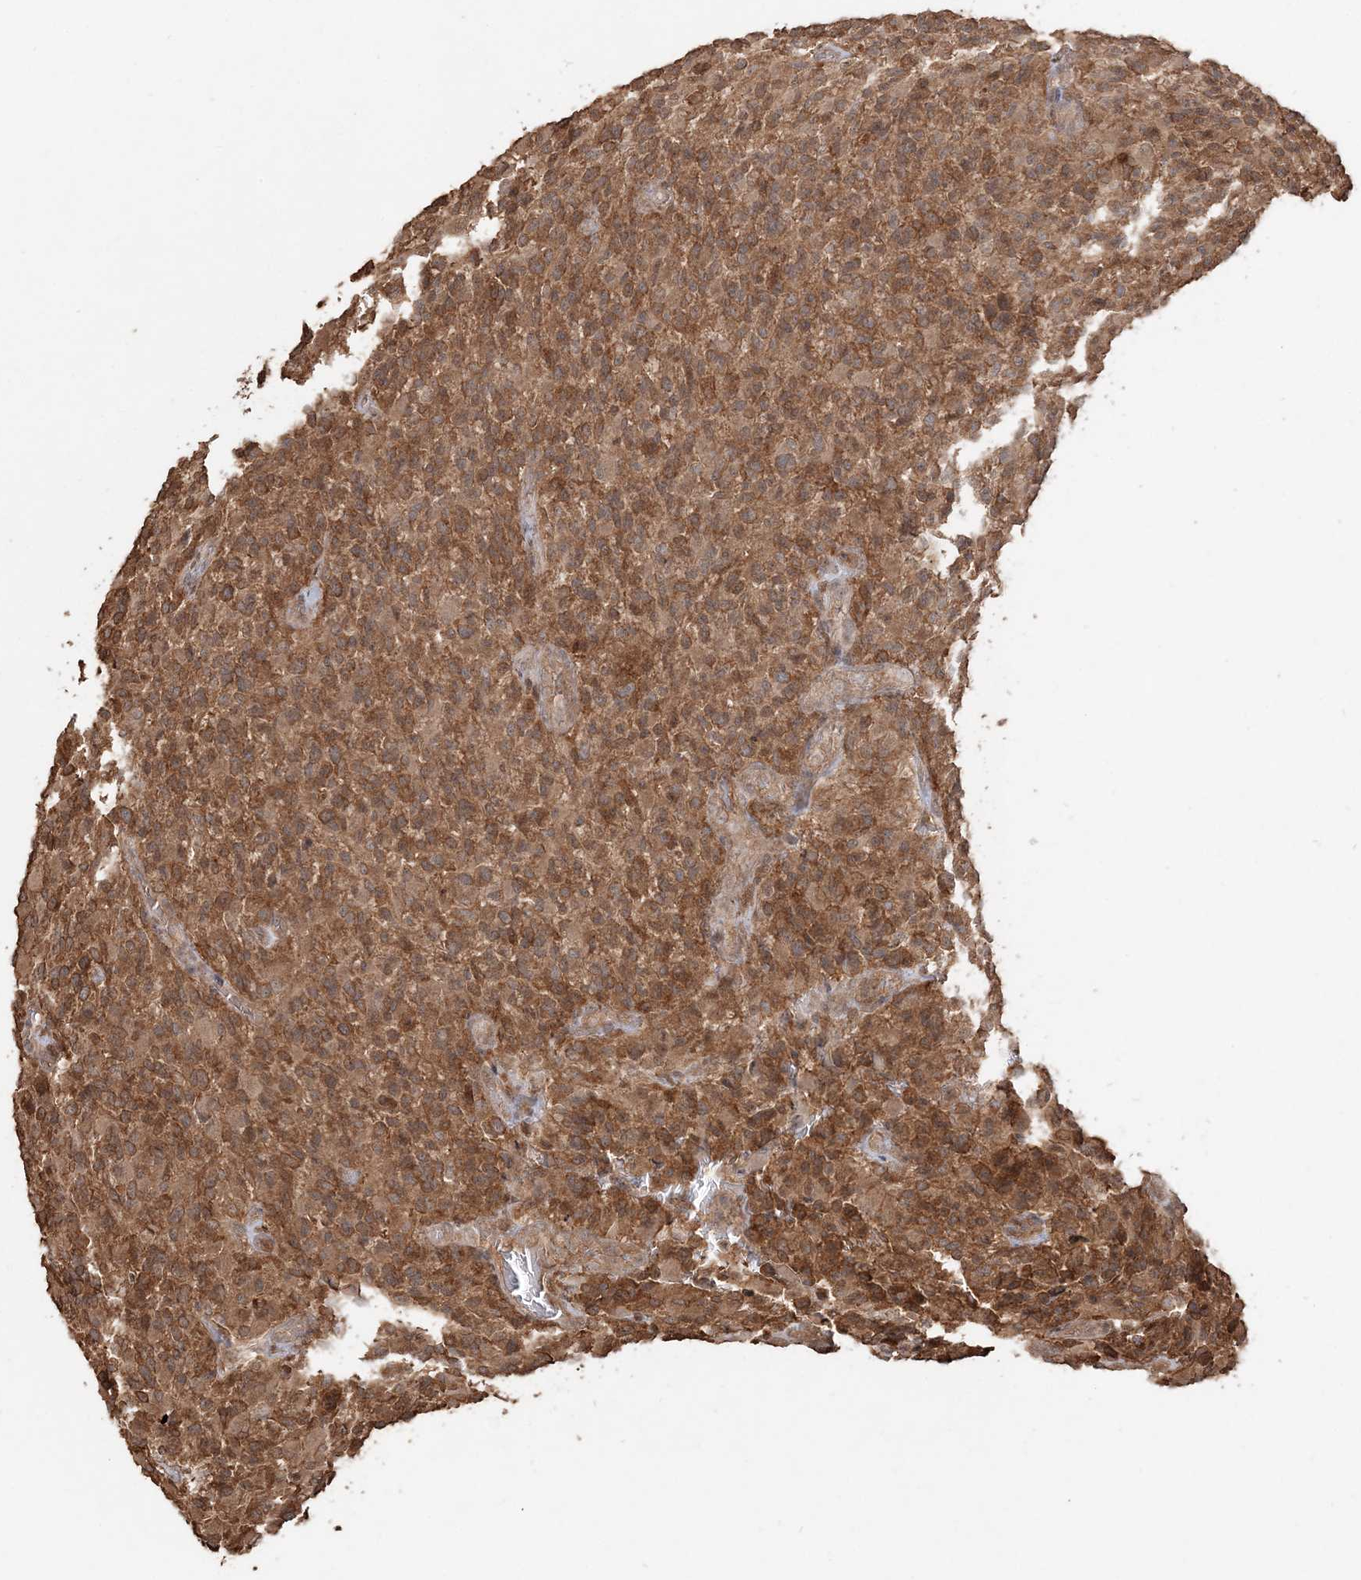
{"staining": {"intensity": "moderate", "quantity": ">75%", "location": "cytoplasmic/membranous"}, "tissue": "glioma", "cell_type": "Tumor cells", "image_type": "cancer", "snomed": [{"axis": "morphology", "description": "Glioma, malignant, High grade"}, {"axis": "topography", "description": "Brain"}], "caption": "Immunohistochemical staining of human glioma reveals moderate cytoplasmic/membranous protein expression in approximately >75% of tumor cells.", "gene": "CAB39", "patient": {"sex": "male", "age": 71}}